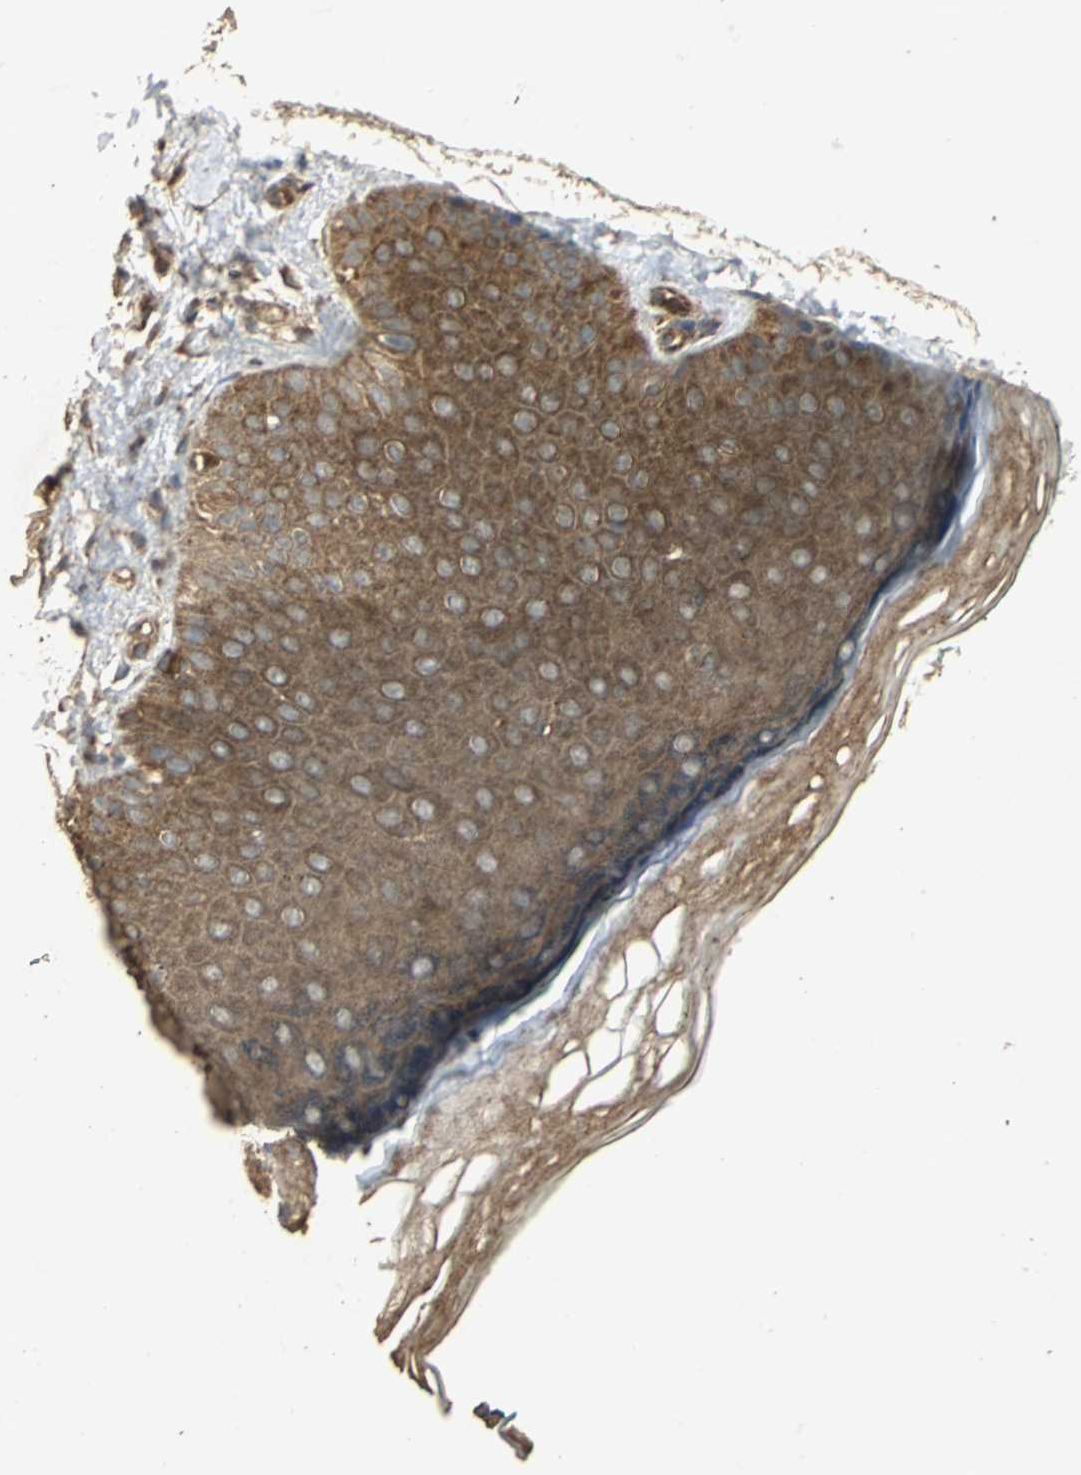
{"staining": {"intensity": "moderate", "quantity": ">75%", "location": "cytoplasmic/membranous"}, "tissue": "skin", "cell_type": "Fibroblasts", "image_type": "normal", "snomed": [{"axis": "morphology", "description": "Normal tissue, NOS"}, {"axis": "topography", "description": "Skin"}], "caption": "Skin stained with DAB immunohistochemistry (IHC) displays medium levels of moderate cytoplasmic/membranous positivity in approximately >75% of fibroblasts. (Brightfield microscopy of DAB IHC at high magnification).", "gene": "KANK1", "patient": {"sex": "male", "age": 26}}